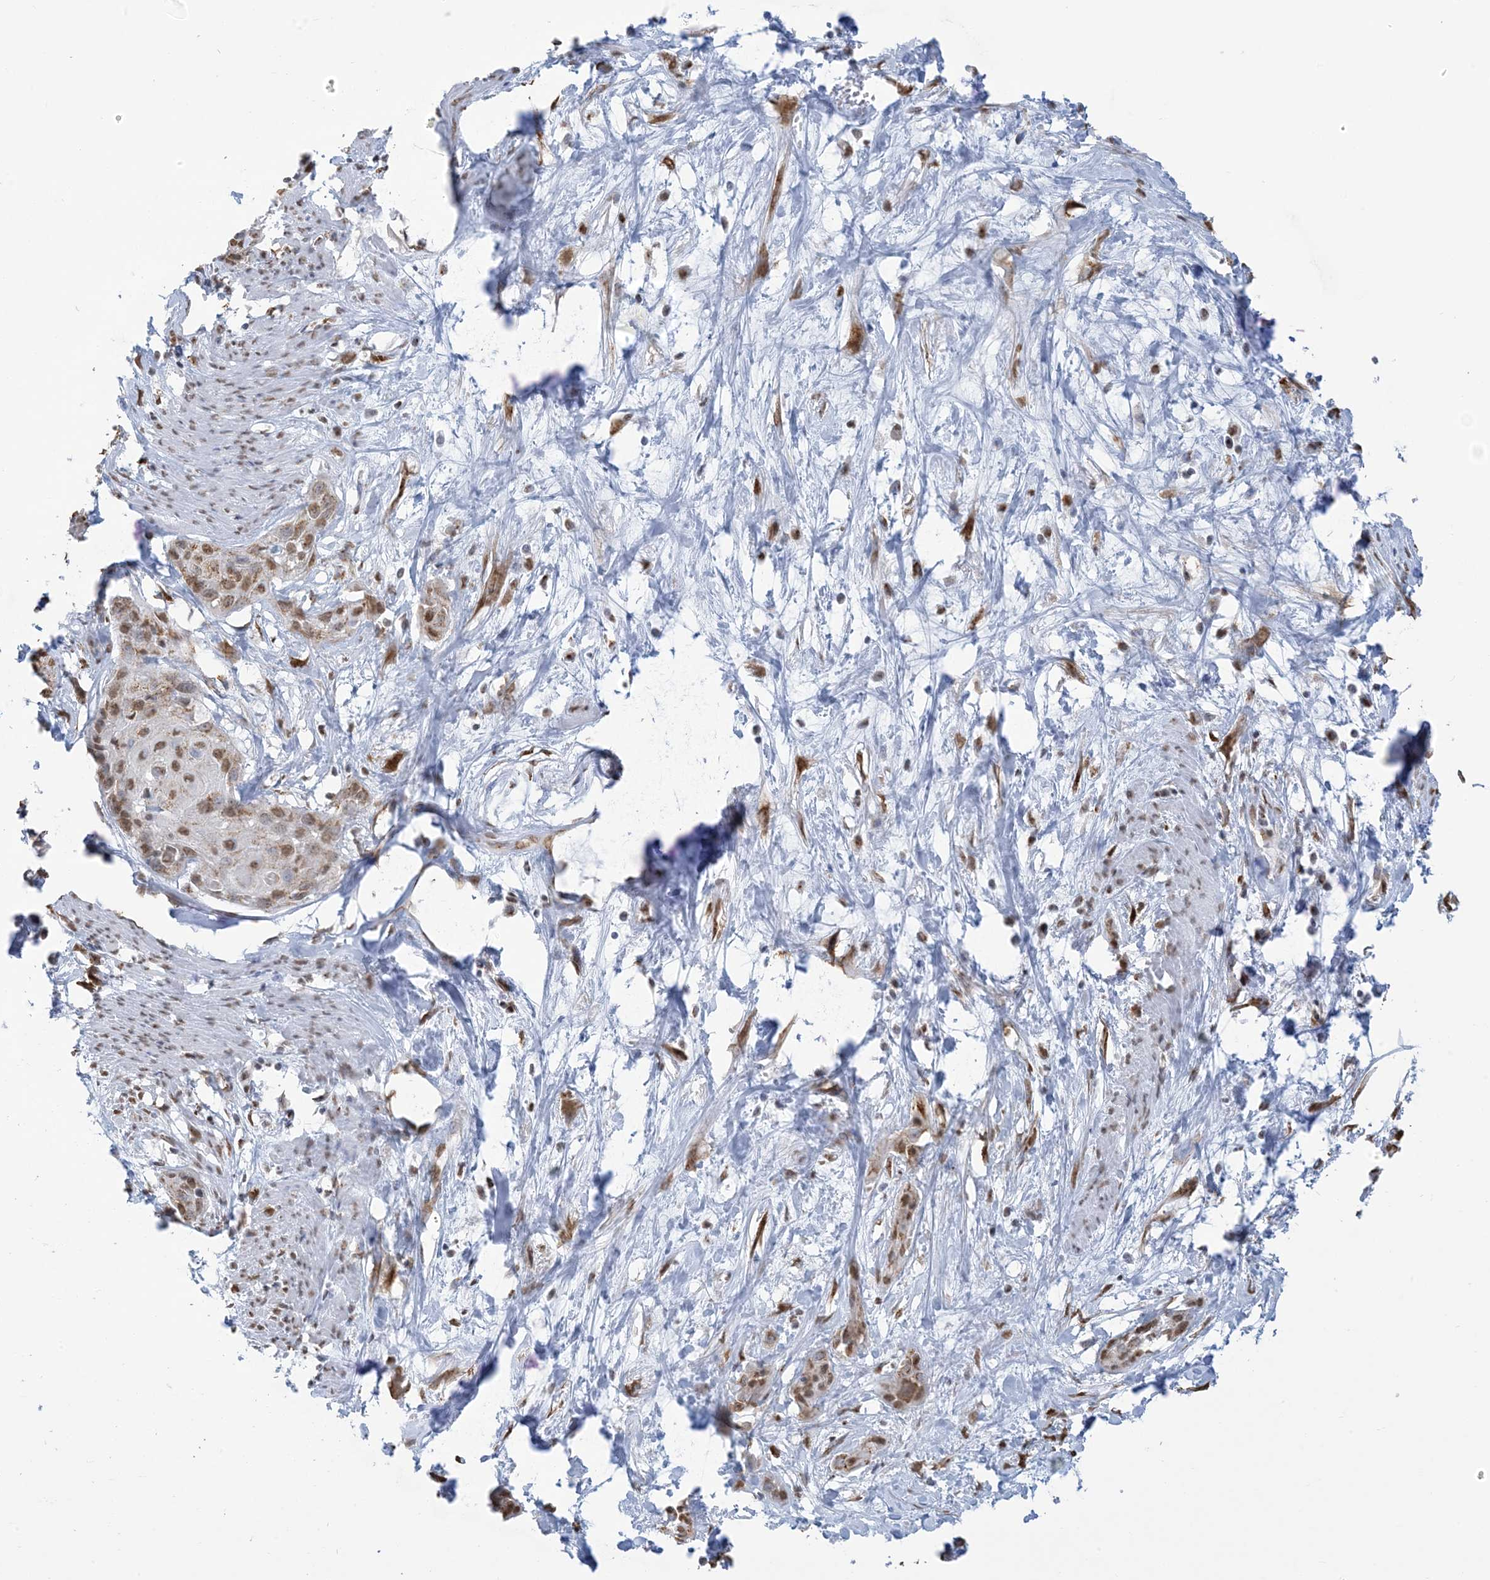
{"staining": {"intensity": "moderate", "quantity": ">75%", "location": "nuclear"}, "tissue": "cervical cancer", "cell_type": "Tumor cells", "image_type": "cancer", "snomed": [{"axis": "morphology", "description": "Squamous cell carcinoma, NOS"}, {"axis": "topography", "description": "Cervix"}], "caption": "Brown immunohistochemical staining in human squamous cell carcinoma (cervical) reveals moderate nuclear staining in about >75% of tumor cells.", "gene": "GPR107", "patient": {"sex": "female", "age": 57}}